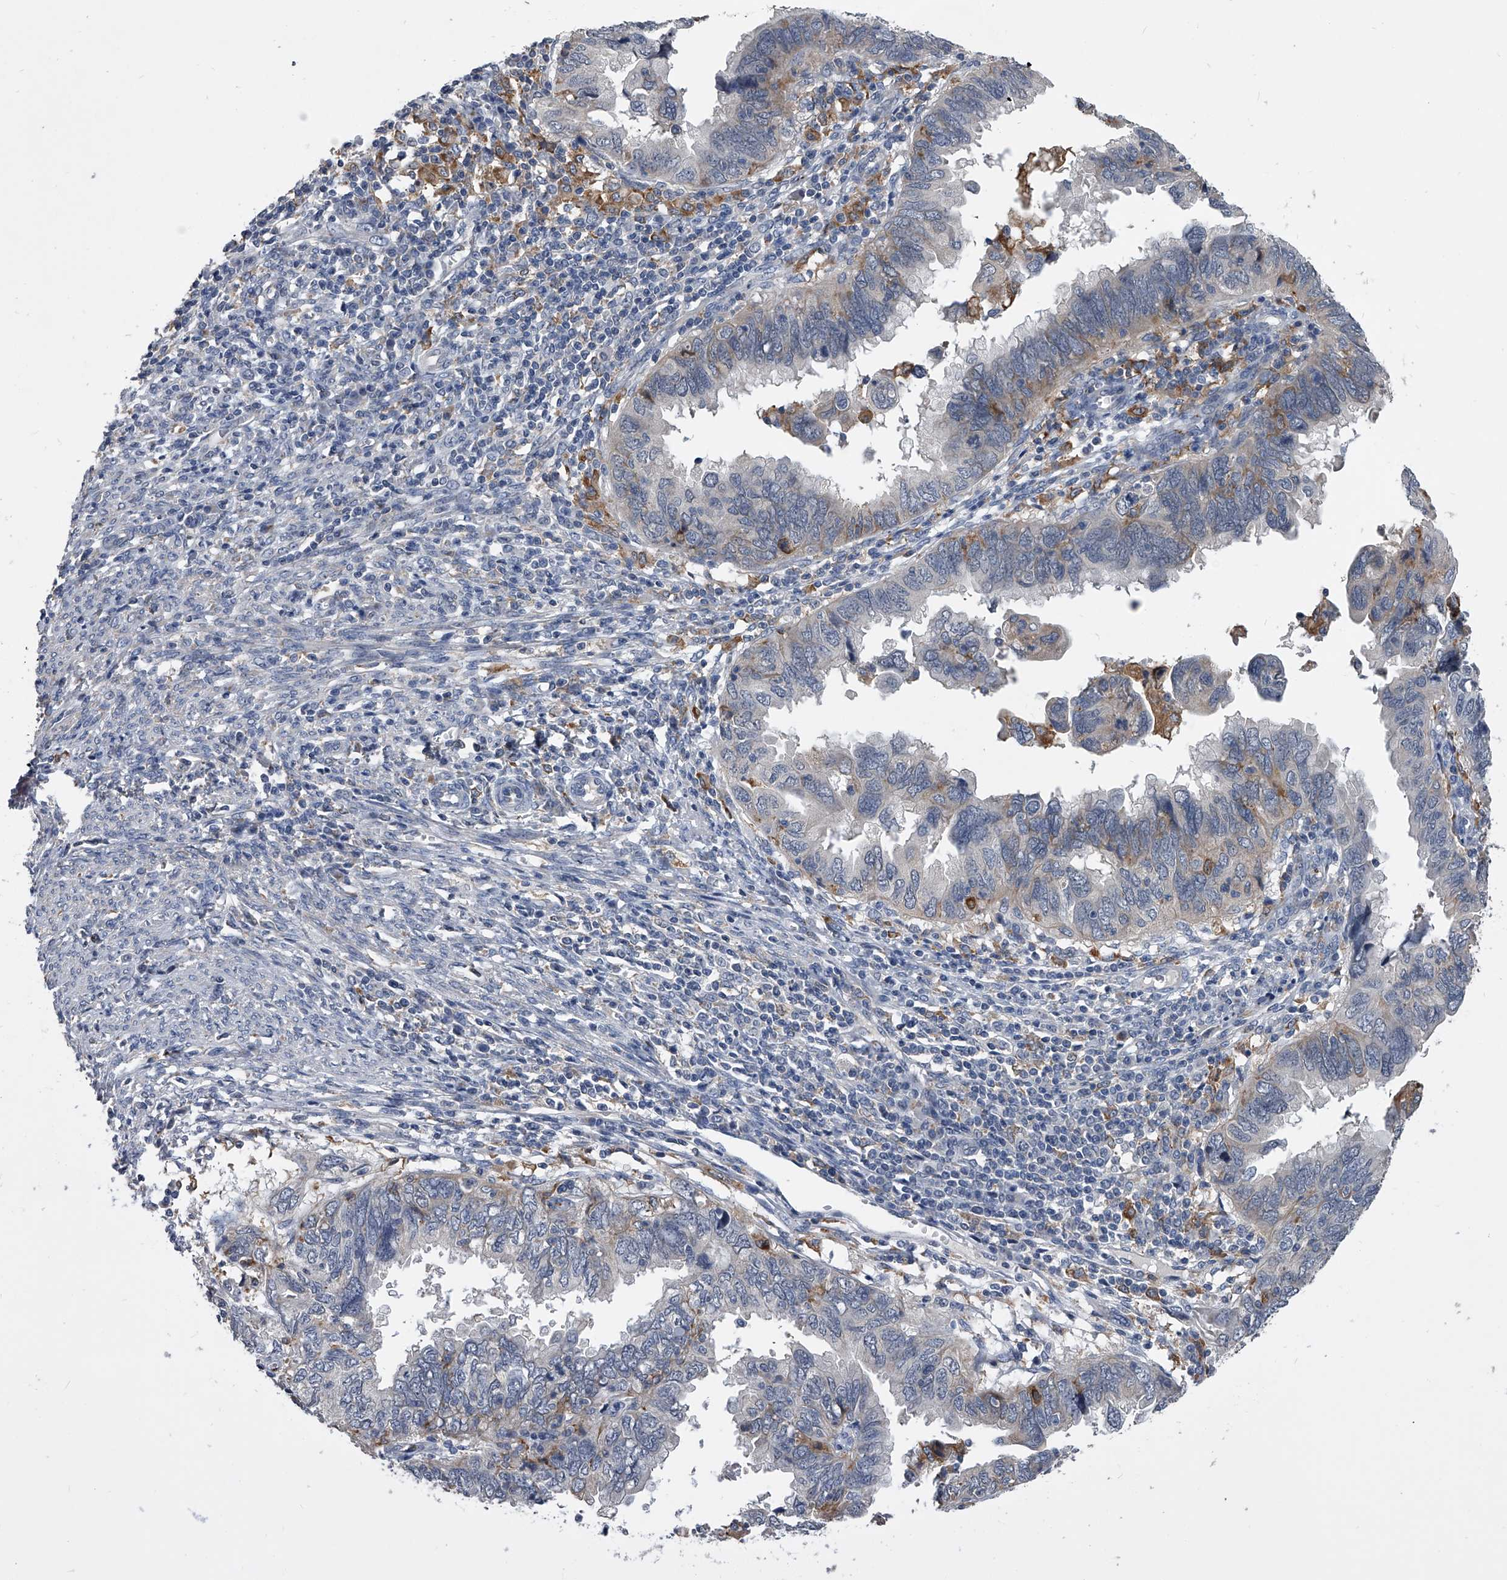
{"staining": {"intensity": "negative", "quantity": "none", "location": "none"}, "tissue": "endometrial cancer", "cell_type": "Tumor cells", "image_type": "cancer", "snomed": [{"axis": "morphology", "description": "Adenocarcinoma, NOS"}, {"axis": "topography", "description": "Uterus"}], "caption": "There is no significant positivity in tumor cells of endometrial adenocarcinoma.", "gene": "MAP4K3", "patient": {"sex": "female", "age": 77}}